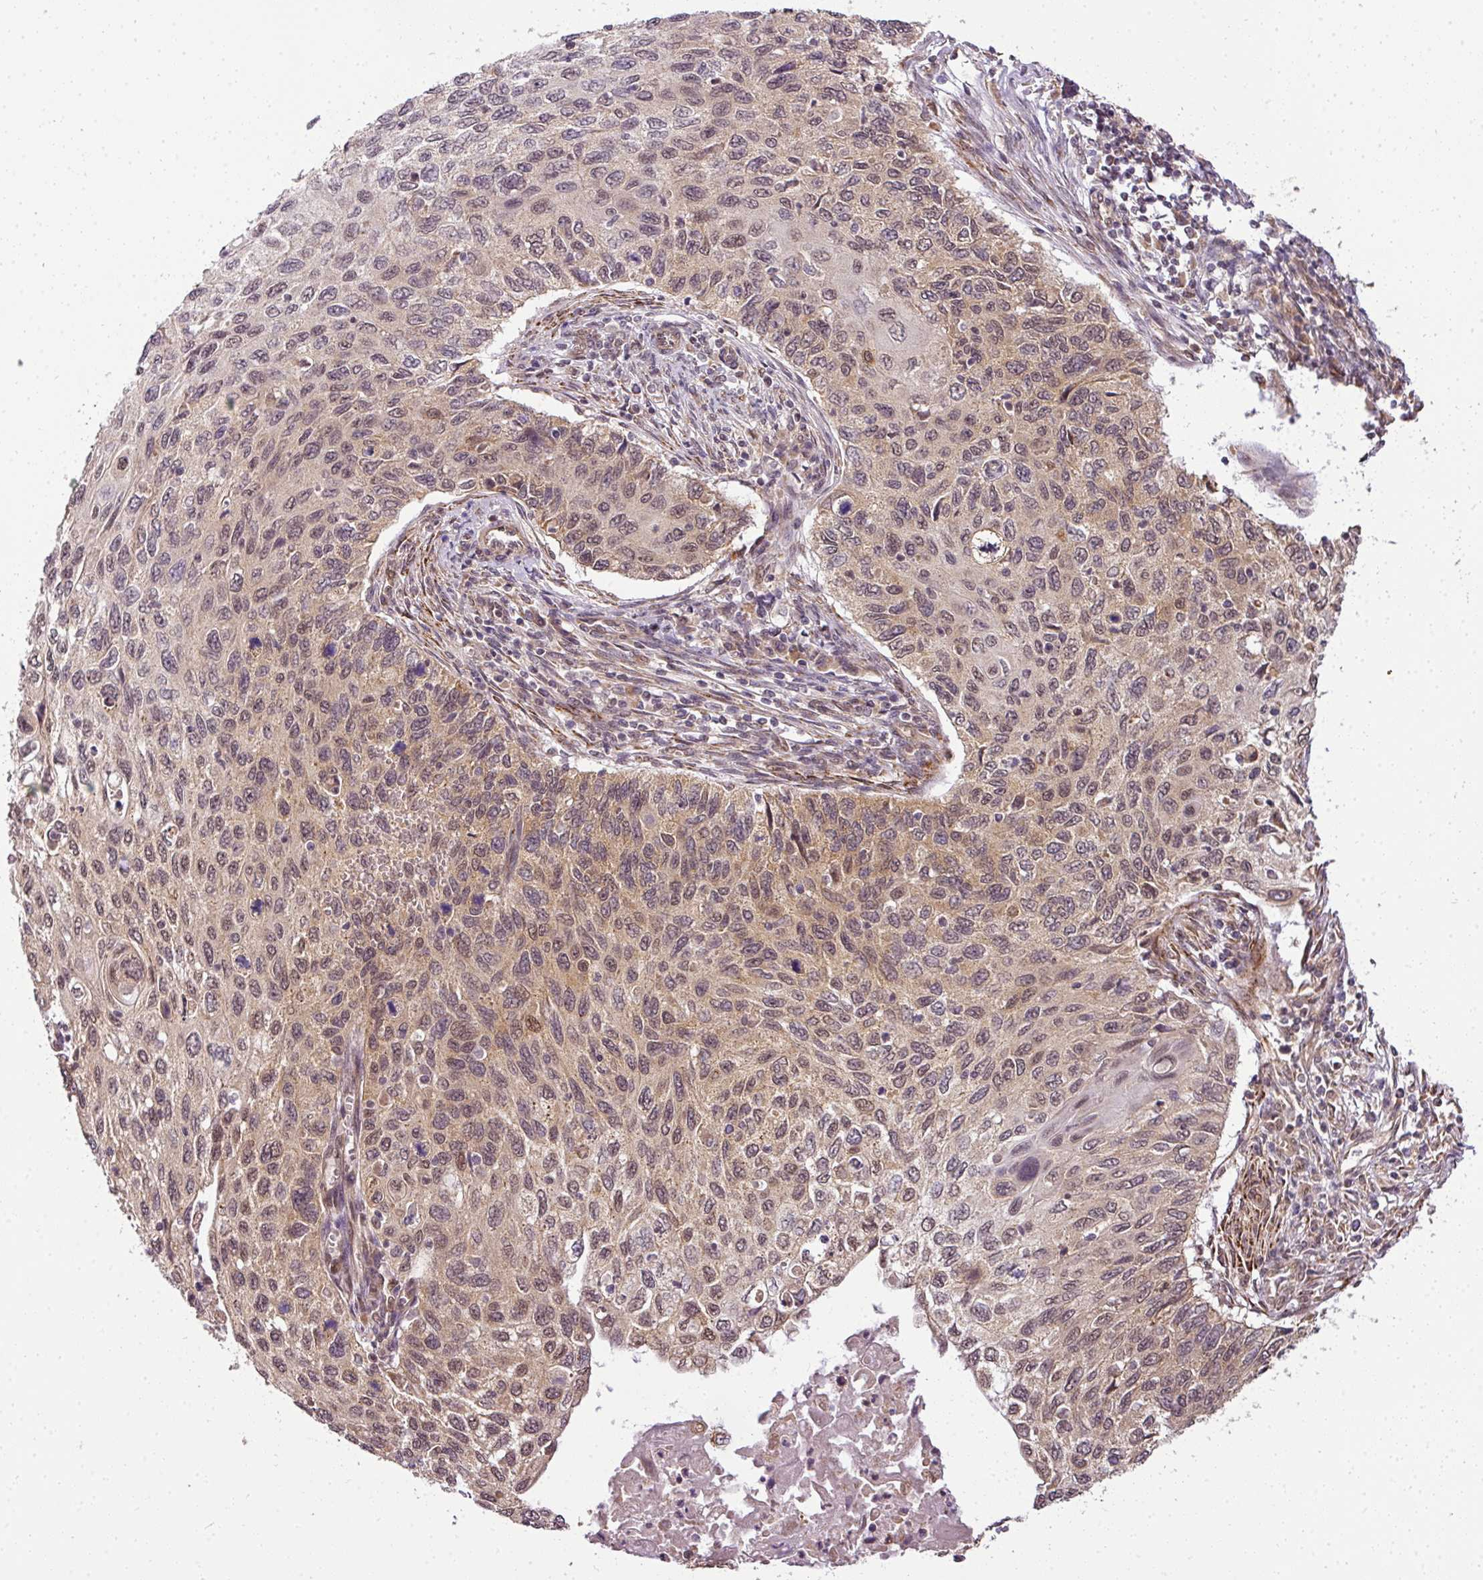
{"staining": {"intensity": "moderate", "quantity": "25%-75%", "location": "cytoplasmic/membranous,nuclear"}, "tissue": "cervical cancer", "cell_type": "Tumor cells", "image_type": "cancer", "snomed": [{"axis": "morphology", "description": "Squamous cell carcinoma, NOS"}, {"axis": "topography", "description": "Cervix"}], "caption": "Immunohistochemical staining of human cervical squamous cell carcinoma exhibits medium levels of moderate cytoplasmic/membranous and nuclear protein expression in about 25%-75% of tumor cells.", "gene": "C1orf226", "patient": {"sex": "female", "age": 70}}